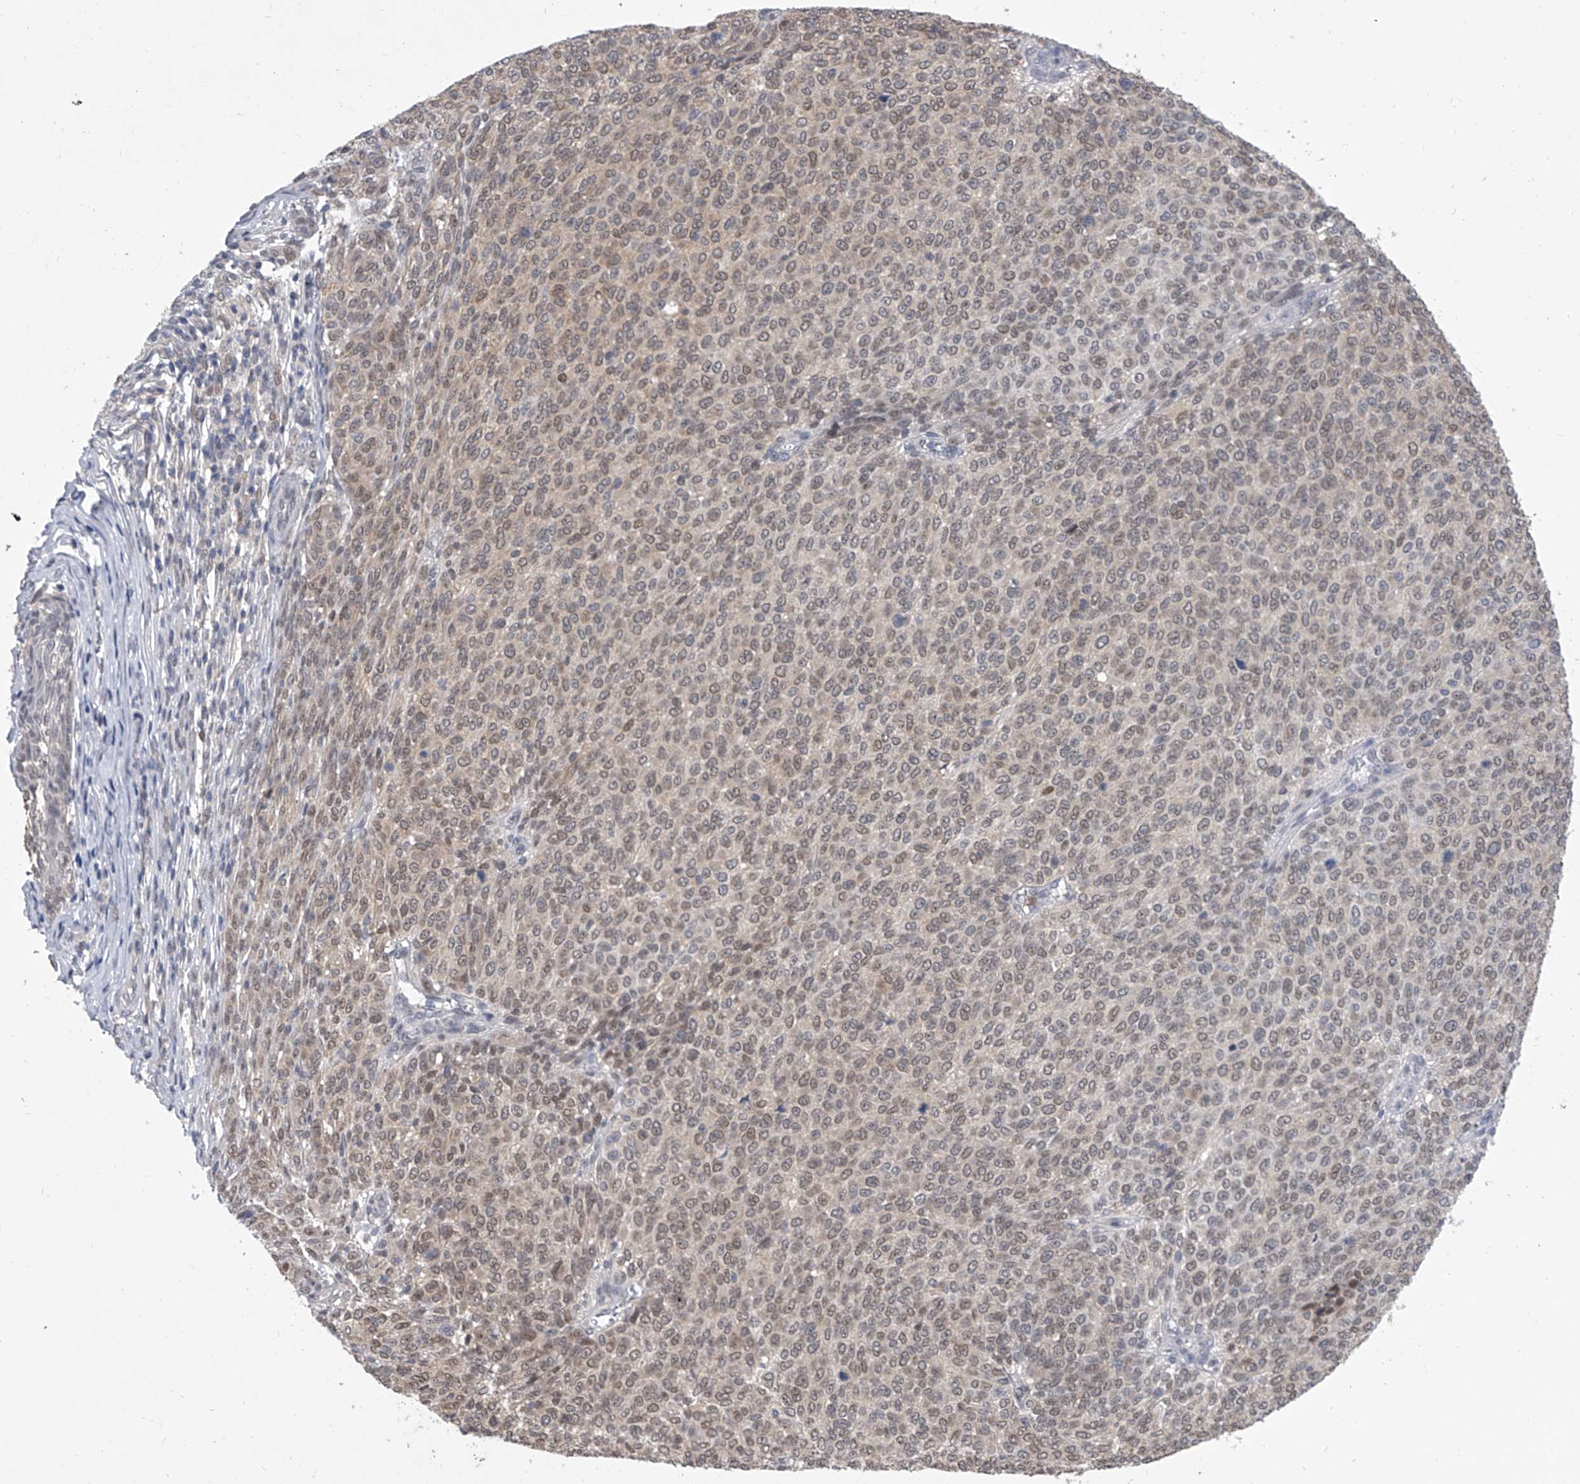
{"staining": {"intensity": "weak", "quantity": "25%-75%", "location": "nuclear"}, "tissue": "melanoma", "cell_type": "Tumor cells", "image_type": "cancer", "snomed": [{"axis": "morphology", "description": "Malignant melanoma, NOS"}, {"axis": "topography", "description": "Skin"}], "caption": "Brown immunohistochemical staining in malignant melanoma demonstrates weak nuclear positivity in approximately 25%-75% of tumor cells.", "gene": "BHLHE23", "patient": {"sex": "male", "age": 49}}